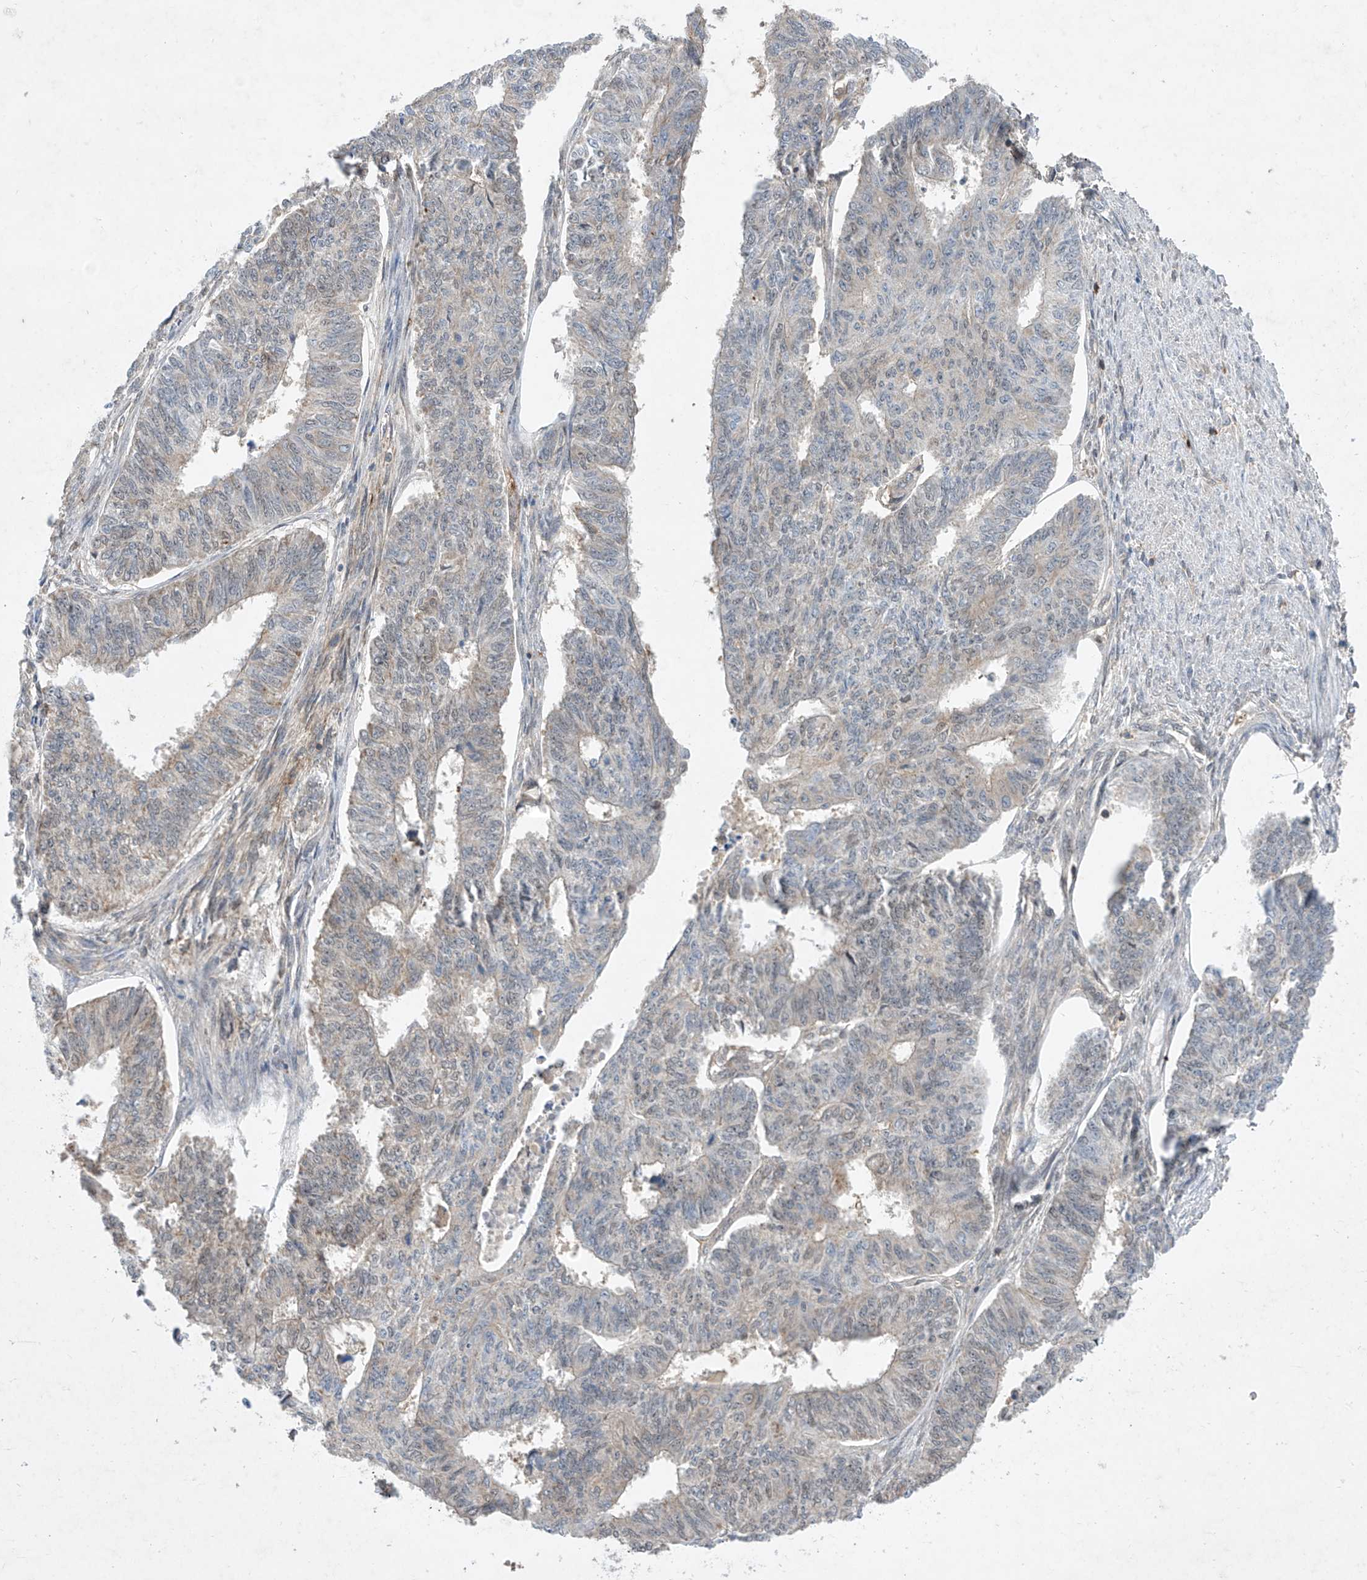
{"staining": {"intensity": "moderate", "quantity": "25%-75%", "location": "nuclear"}, "tissue": "endometrial cancer", "cell_type": "Tumor cells", "image_type": "cancer", "snomed": [{"axis": "morphology", "description": "Adenocarcinoma, NOS"}, {"axis": "topography", "description": "Endometrium"}], "caption": "The photomicrograph demonstrates a brown stain indicating the presence of a protein in the nuclear of tumor cells in endometrial cancer.", "gene": "ZNF358", "patient": {"sex": "female", "age": 32}}